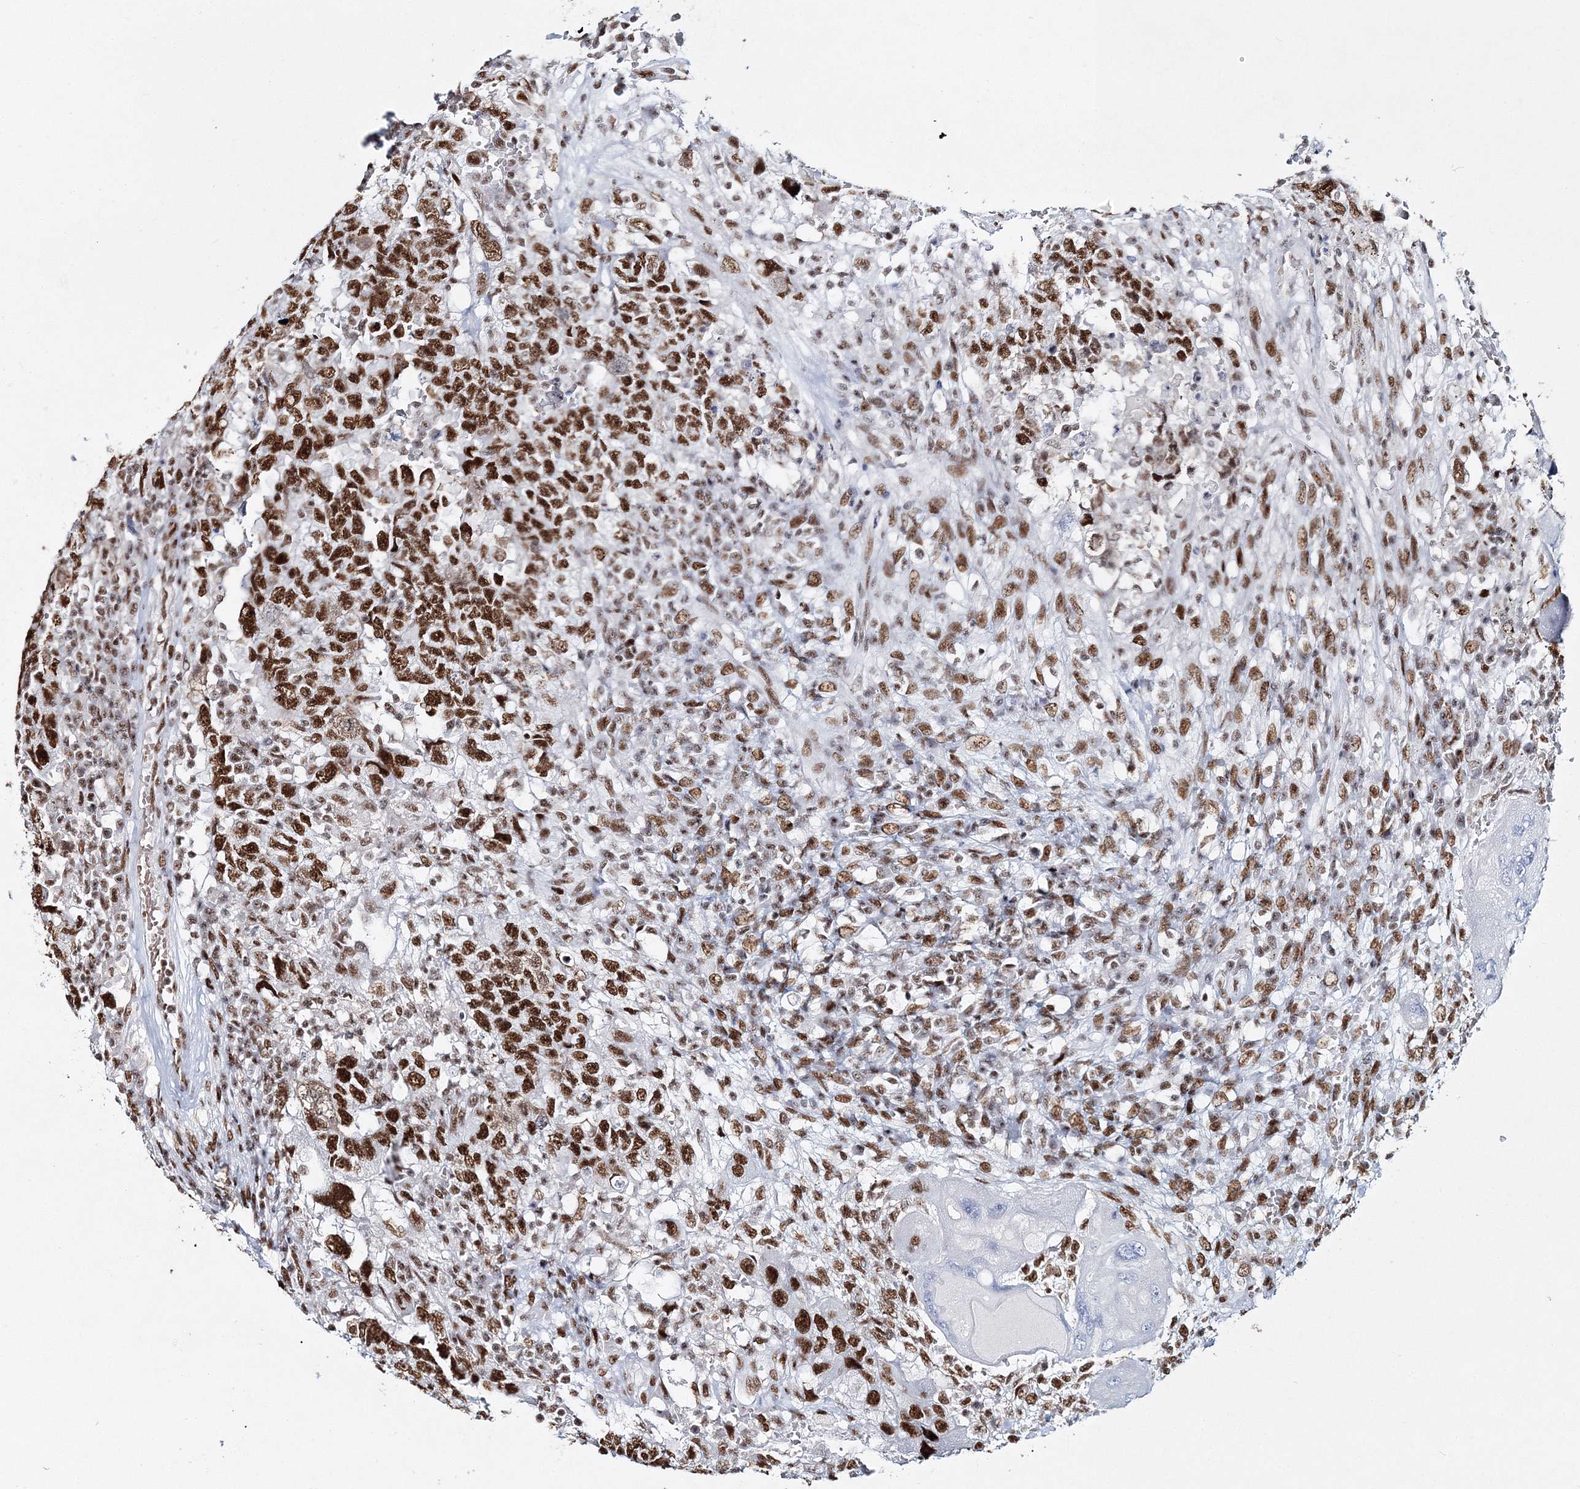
{"staining": {"intensity": "strong", "quantity": ">75%", "location": "nuclear"}, "tissue": "testis cancer", "cell_type": "Tumor cells", "image_type": "cancer", "snomed": [{"axis": "morphology", "description": "Carcinoma, Embryonal, NOS"}, {"axis": "topography", "description": "Testis"}], "caption": "Protein staining shows strong nuclear expression in about >75% of tumor cells in testis cancer. Using DAB (3,3'-diaminobenzidine) (brown) and hematoxylin (blue) stains, captured at high magnification using brightfield microscopy.", "gene": "QRICH1", "patient": {"sex": "male", "age": 26}}